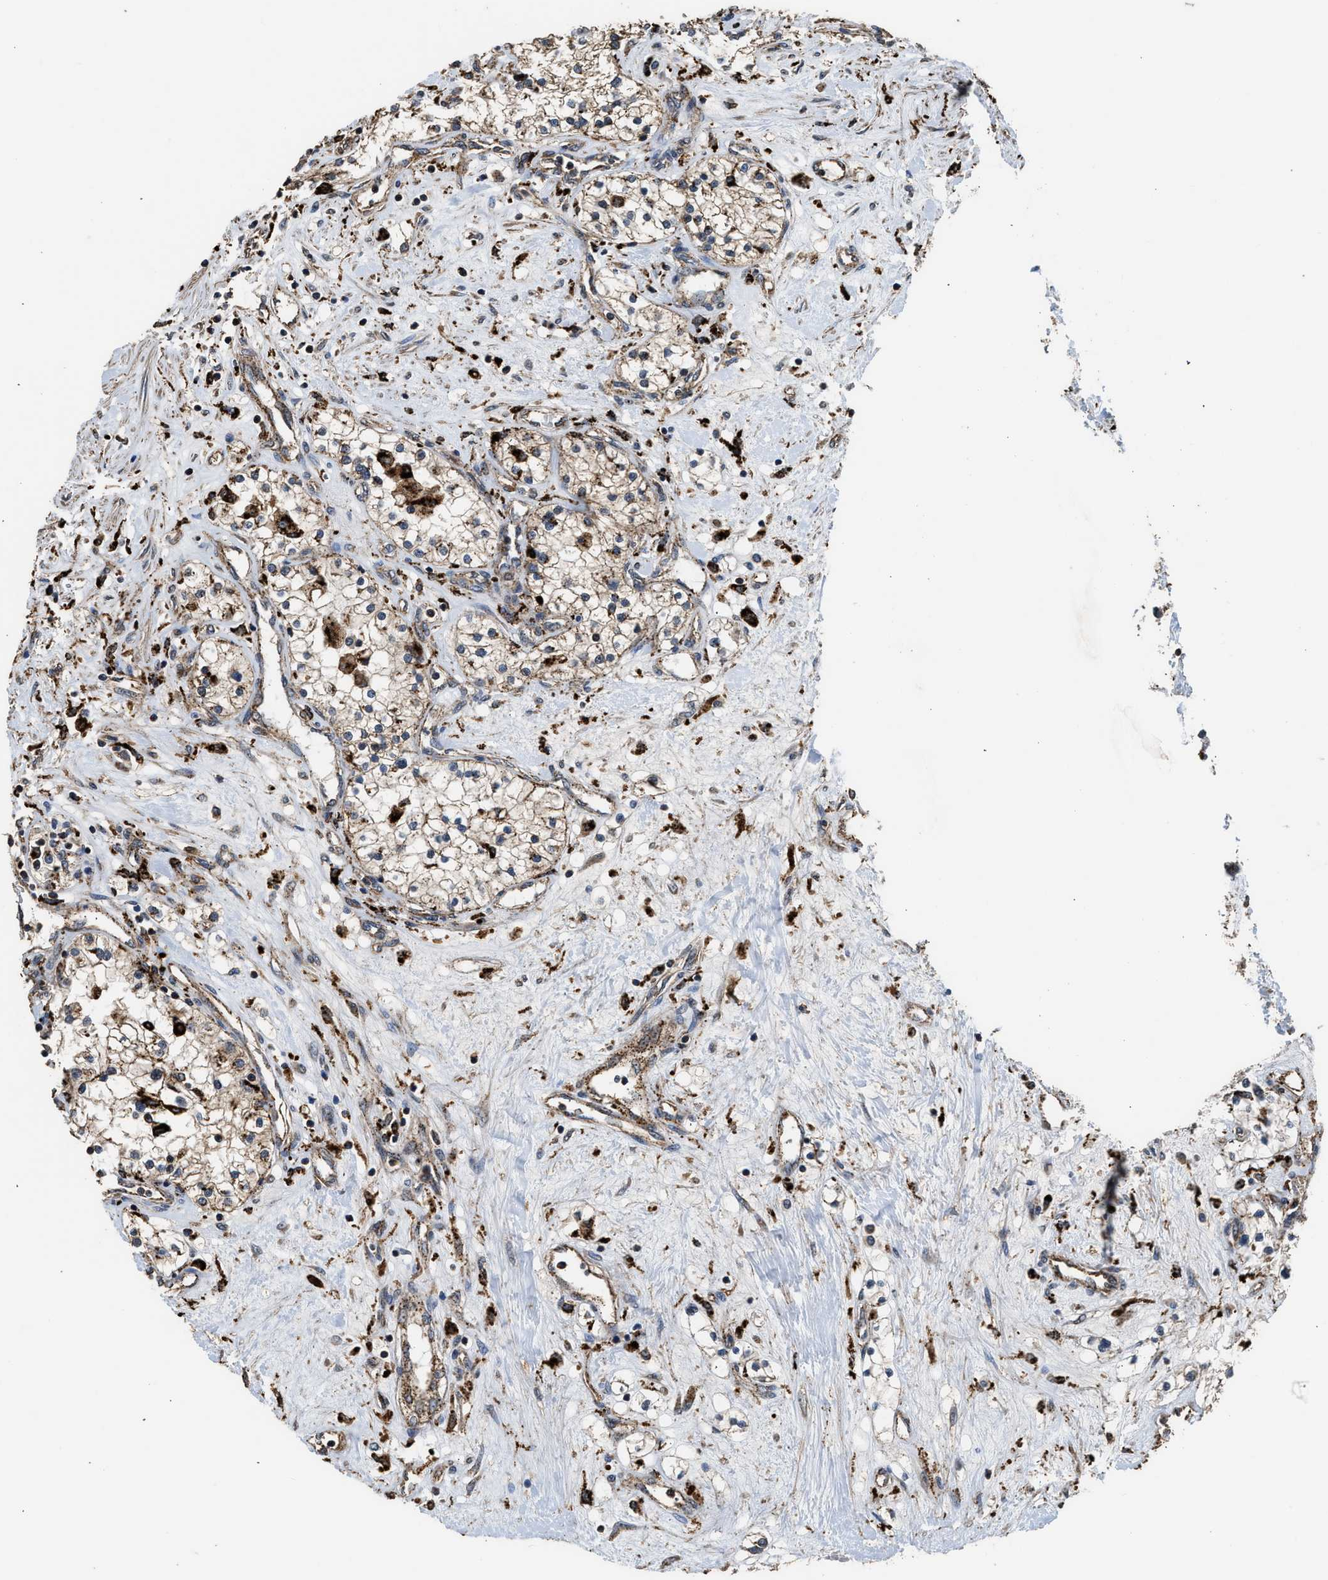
{"staining": {"intensity": "moderate", "quantity": "<25%", "location": "cytoplasmic/membranous"}, "tissue": "renal cancer", "cell_type": "Tumor cells", "image_type": "cancer", "snomed": [{"axis": "morphology", "description": "Adenocarcinoma, NOS"}, {"axis": "topography", "description": "Kidney"}], "caption": "Protein expression analysis of human renal adenocarcinoma reveals moderate cytoplasmic/membranous expression in approximately <25% of tumor cells. (brown staining indicates protein expression, while blue staining denotes nuclei).", "gene": "CTSV", "patient": {"sex": "male", "age": 68}}